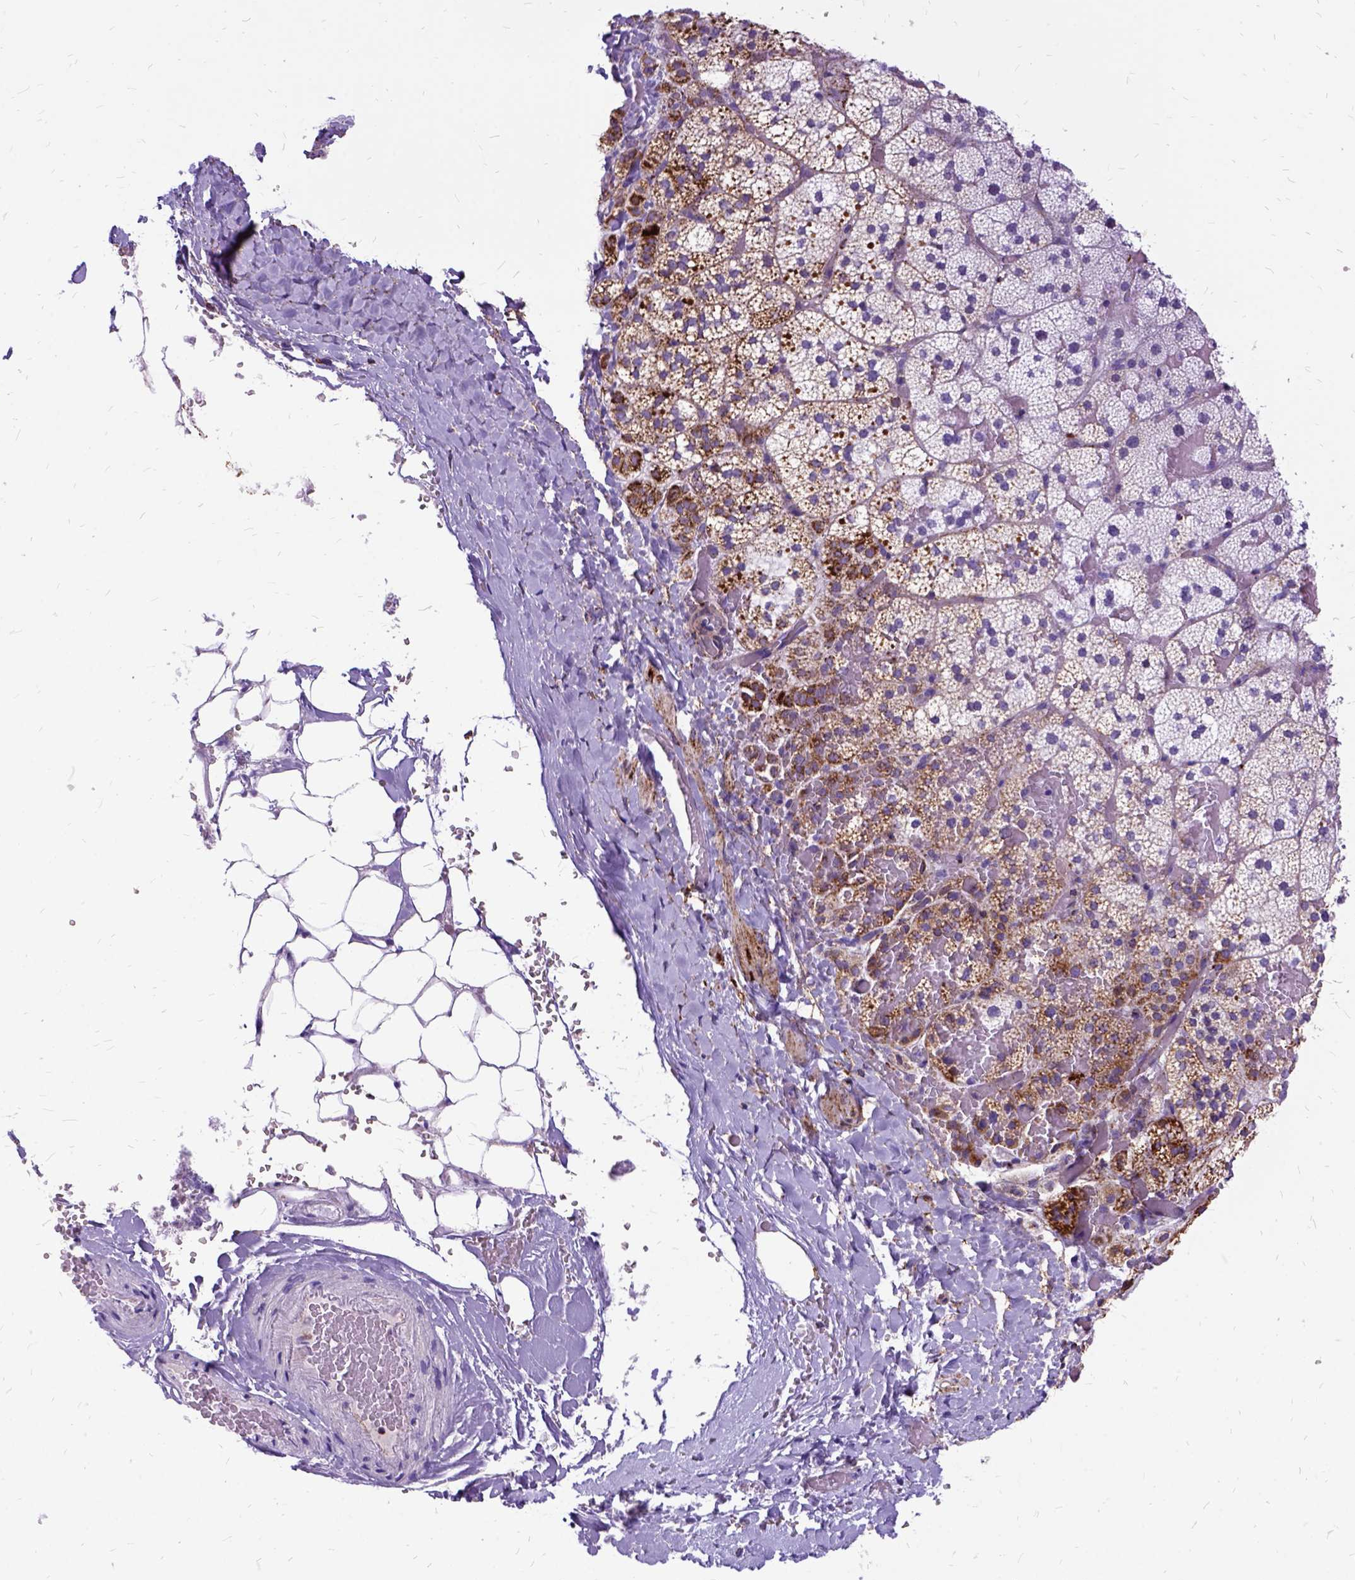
{"staining": {"intensity": "moderate", "quantity": "25%-75%", "location": "cytoplasmic/membranous"}, "tissue": "adrenal gland", "cell_type": "Glandular cells", "image_type": "normal", "snomed": [{"axis": "morphology", "description": "Normal tissue, NOS"}, {"axis": "topography", "description": "Adrenal gland"}], "caption": "Protein analysis of normal adrenal gland shows moderate cytoplasmic/membranous expression in approximately 25%-75% of glandular cells.", "gene": "OXCT1", "patient": {"sex": "male", "age": 53}}